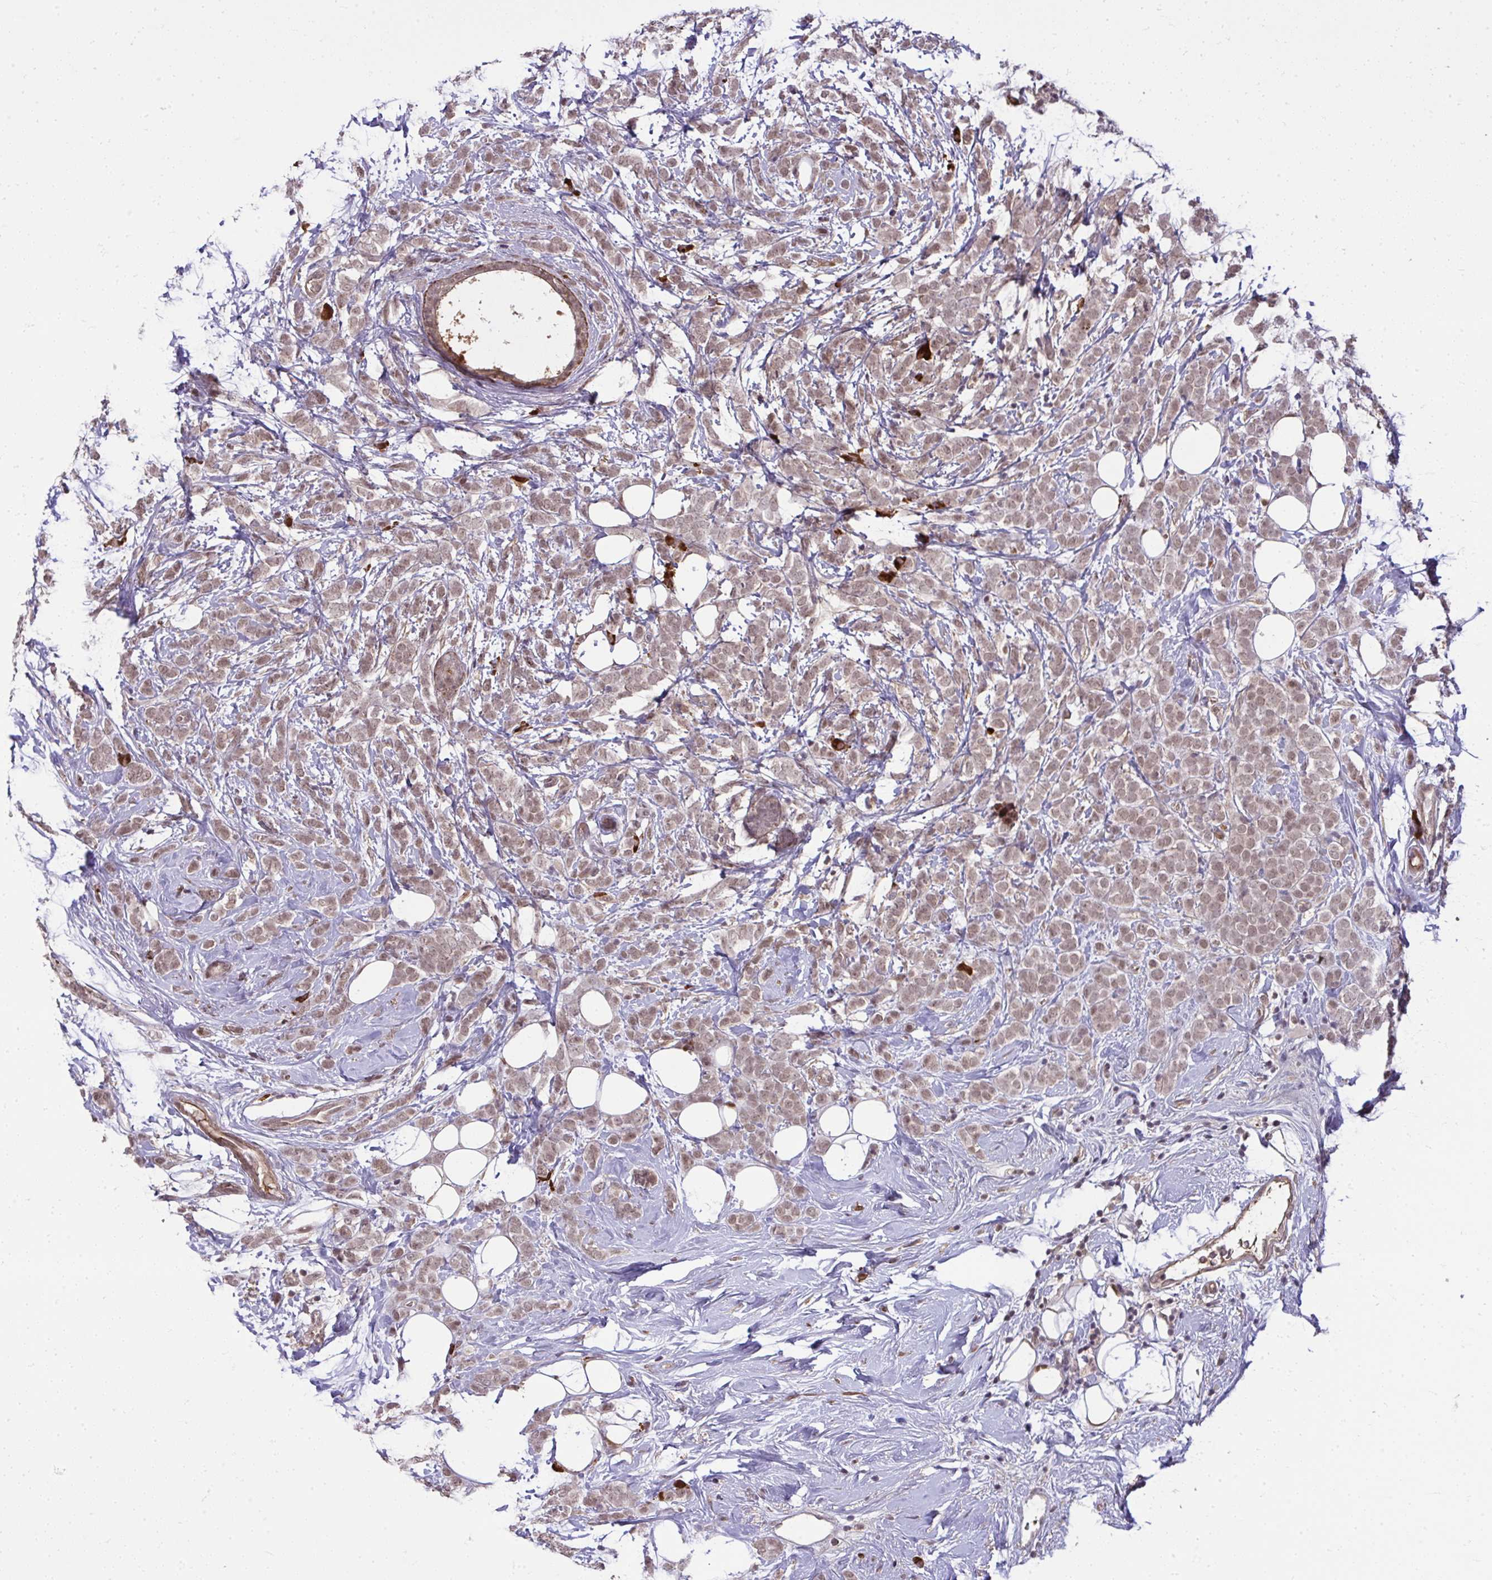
{"staining": {"intensity": "moderate", "quantity": ">75%", "location": "nuclear"}, "tissue": "breast cancer", "cell_type": "Tumor cells", "image_type": "cancer", "snomed": [{"axis": "morphology", "description": "Lobular carcinoma"}, {"axis": "topography", "description": "Breast"}], "caption": "The immunohistochemical stain labels moderate nuclear staining in tumor cells of lobular carcinoma (breast) tissue. The protein of interest is shown in brown color, while the nuclei are stained blue.", "gene": "ZSCAN9", "patient": {"sex": "female", "age": 49}}